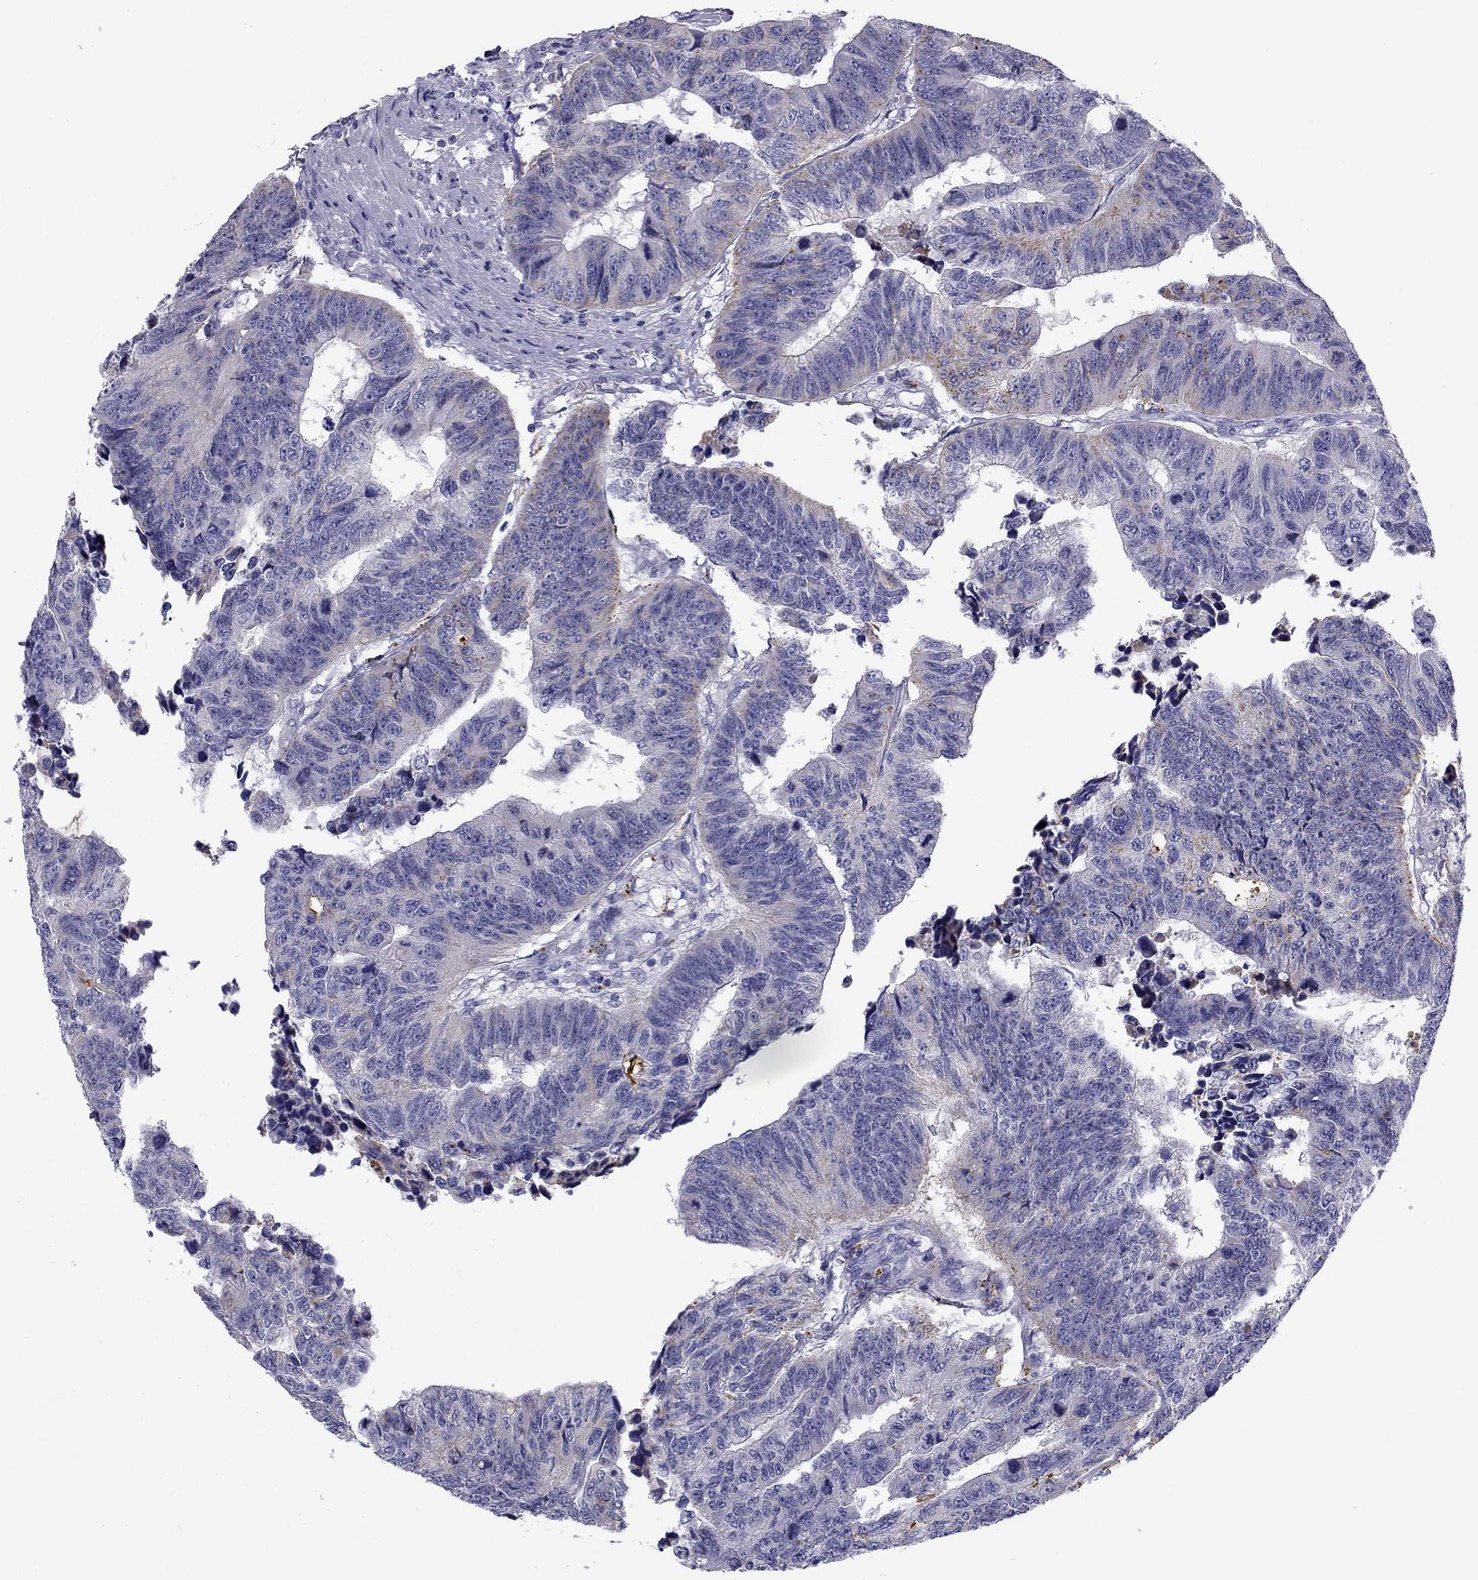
{"staining": {"intensity": "weak", "quantity": "<25%", "location": "cytoplasmic/membranous"}, "tissue": "colorectal cancer", "cell_type": "Tumor cells", "image_type": "cancer", "snomed": [{"axis": "morphology", "description": "Adenocarcinoma, NOS"}, {"axis": "topography", "description": "Rectum"}], "caption": "This is an immunohistochemistry photomicrograph of human colorectal cancer. There is no staining in tumor cells.", "gene": "CLPSL2", "patient": {"sex": "female", "age": 85}}